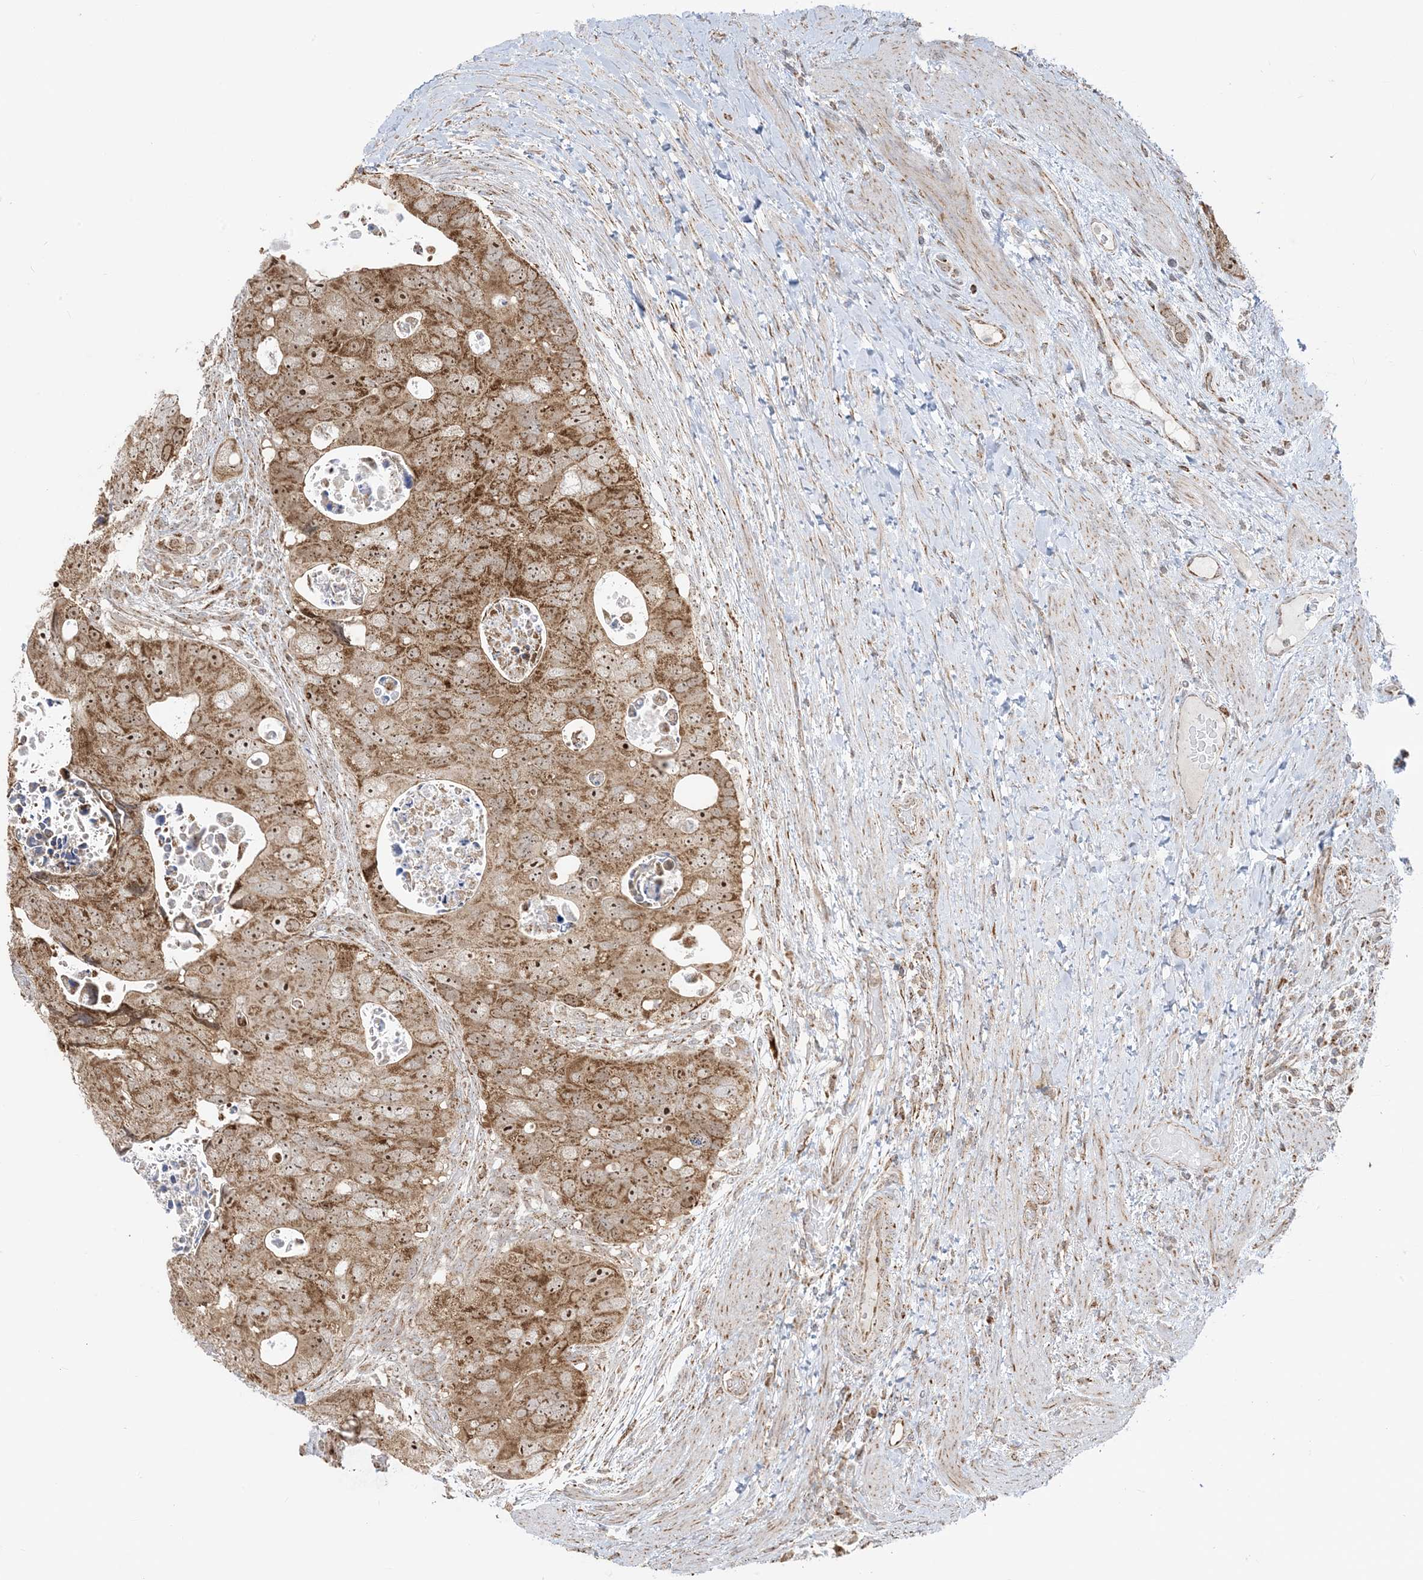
{"staining": {"intensity": "moderate", "quantity": ">75%", "location": "cytoplasmic/membranous,nuclear"}, "tissue": "colorectal cancer", "cell_type": "Tumor cells", "image_type": "cancer", "snomed": [{"axis": "morphology", "description": "Adenocarcinoma, NOS"}, {"axis": "topography", "description": "Rectum"}], "caption": "Moderate cytoplasmic/membranous and nuclear positivity for a protein is appreciated in about >75% of tumor cells of colorectal cancer using immunohistochemistry.", "gene": "MAPKBP1", "patient": {"sex": "male", "age": 59}}